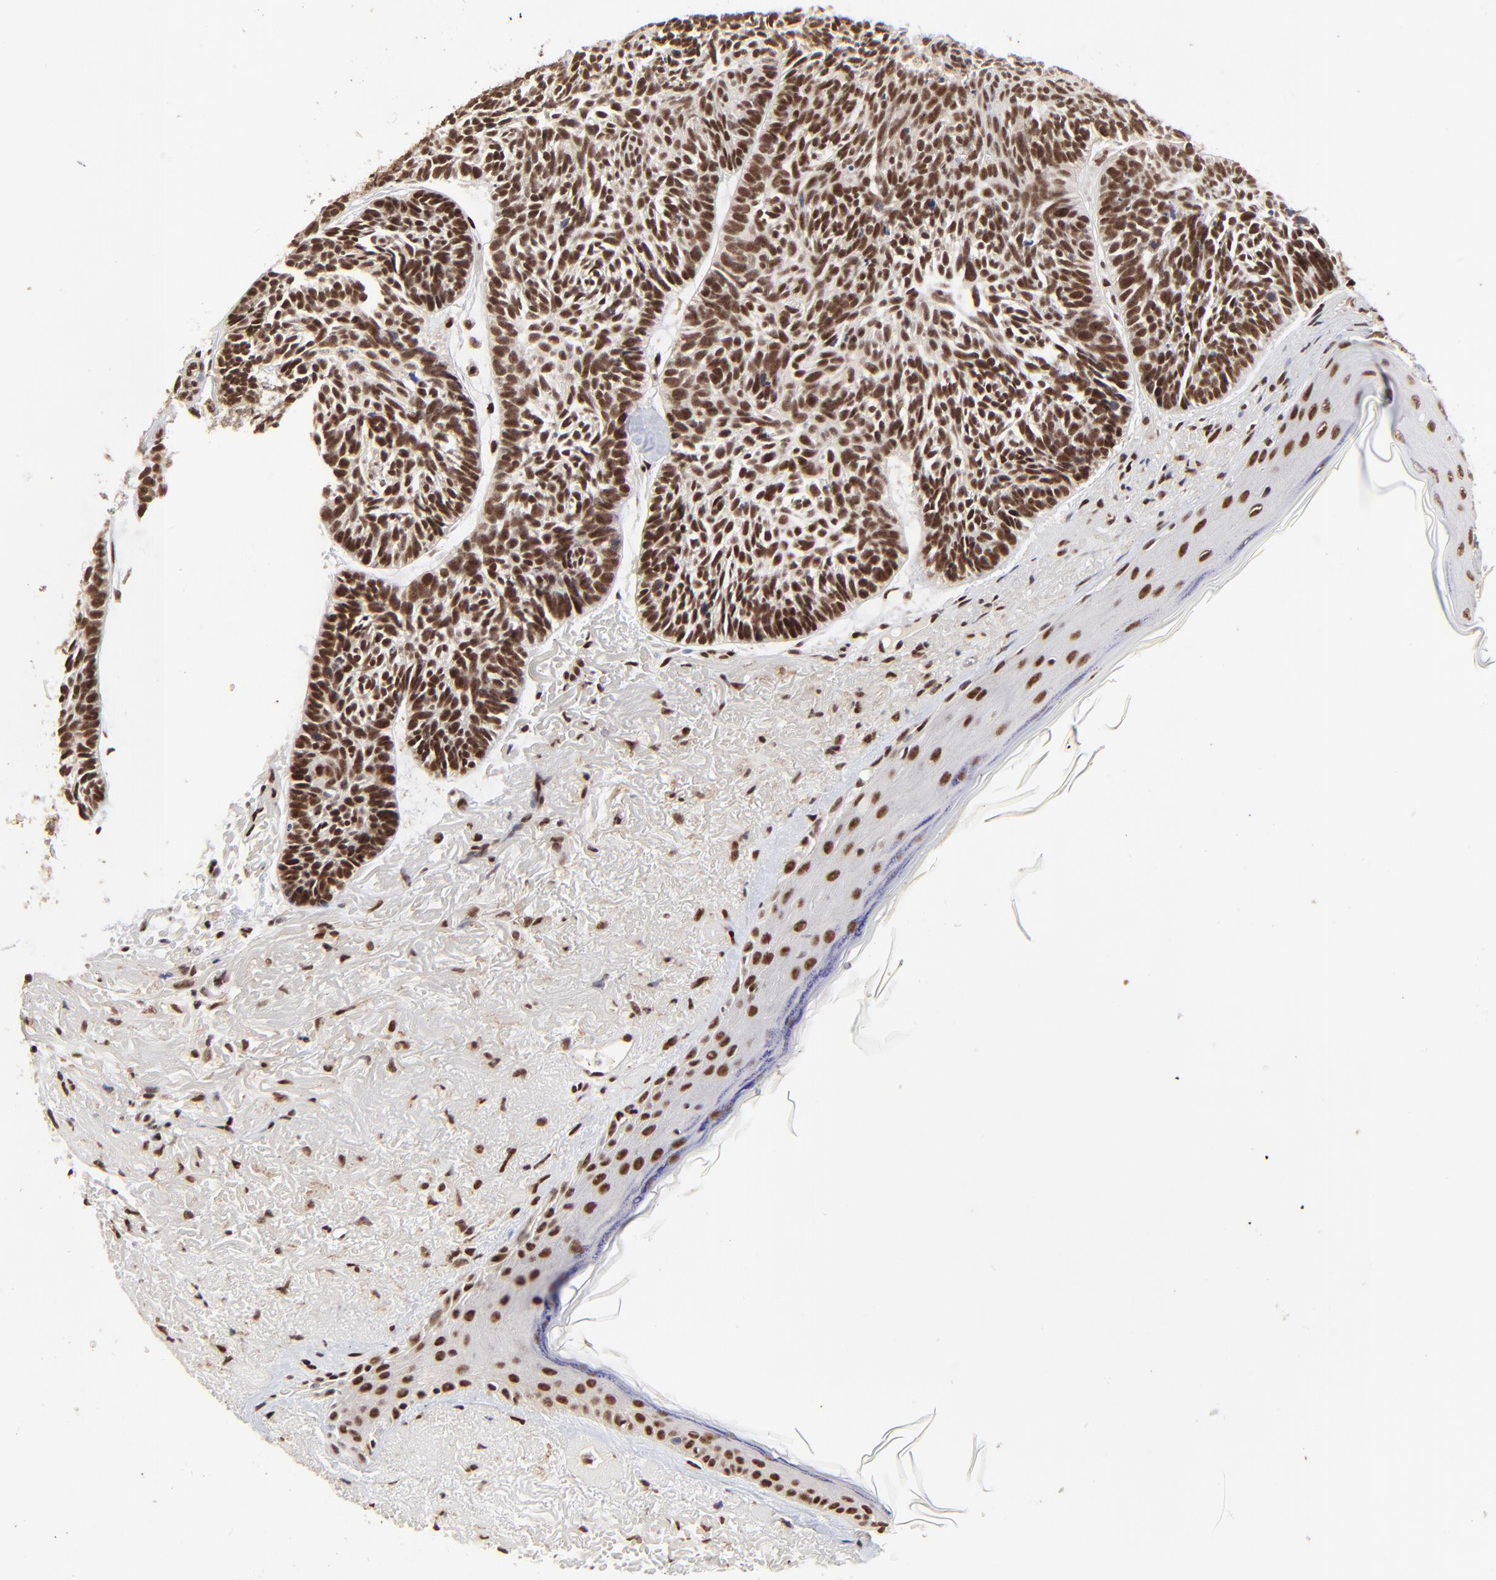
{"staining": {"intensity": "strong", "quantity": ">75%", "location": "nuclear"}, "tissue": "skin cancer", "cell_type": "Tumor cells", "image_type": "cancer", "snomed": [{"axis": "morphology", "description": "Basal cell carcinoma"}, {"axis": "topography", "description": "Skin"}], "caption": "About >75% of tumor cells in human skin cancer reveal strong nuclear protein expression as visualized by brown immunohistochemical staining.", "gene": "RBM22", "patient": {"sex": "female", "age": 87}}